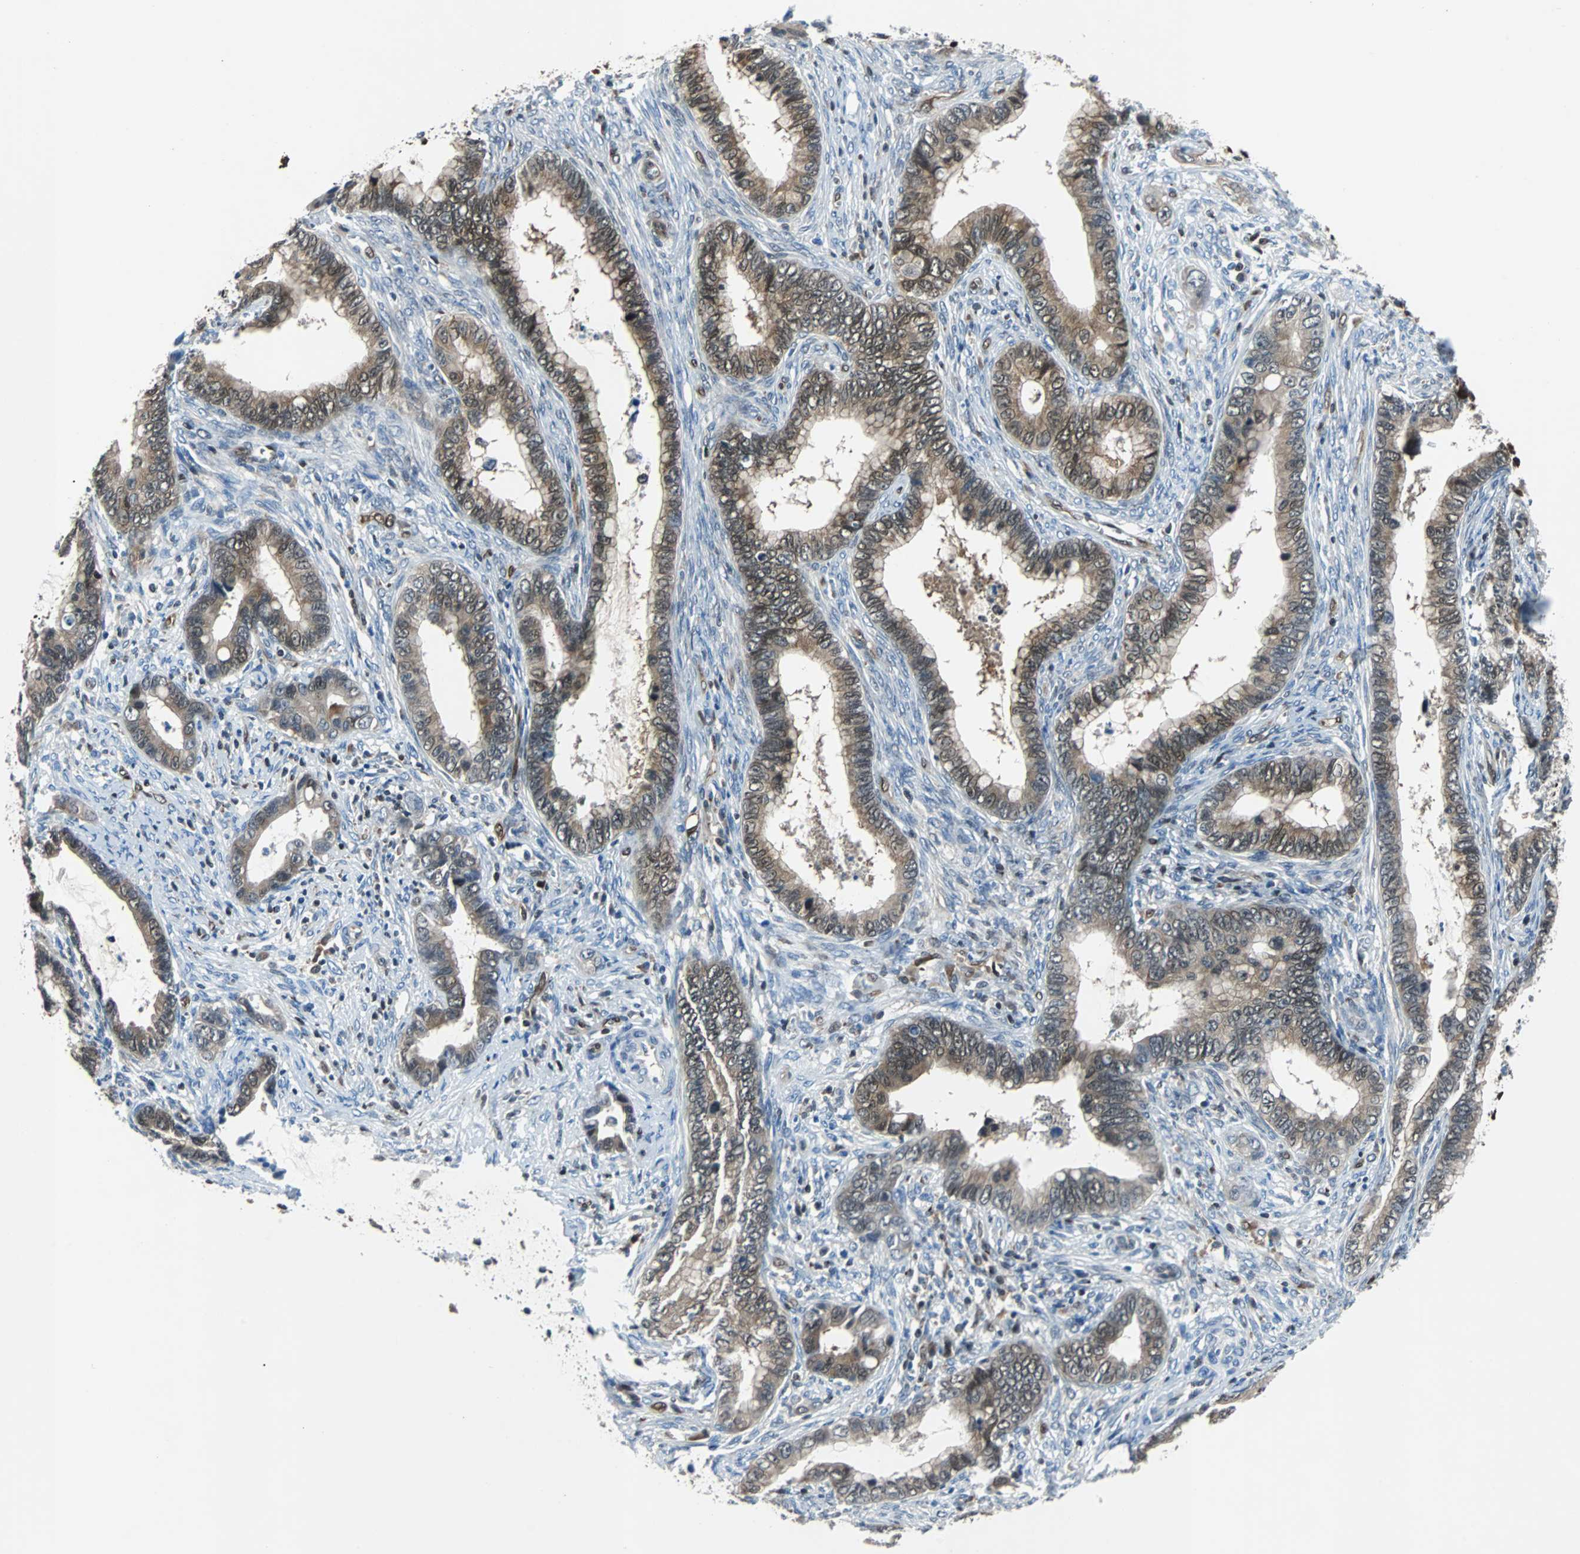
{"staining": {"intensity": "weak", "quantity": ">75%", "location": "cytoplasmic/membranous,nuclear"}, "tissue": "cervical cancer", "cell_type": "Tumor cells", "image_type": "cancer", "snomed": [{"axis": "morphology", "description": "Adenocarcinoma, NOS"}, {"axis": "topography", "description": "Cervix"}], "caption": "IHC (DAB) staining of human cervical cancer reveals weak cytoplasmic/membranous and nuclear protein staining in approximately >75% of tumor cells.", "gene": "MAP2K6", "patient": {"sex": "female", "age": 44}}